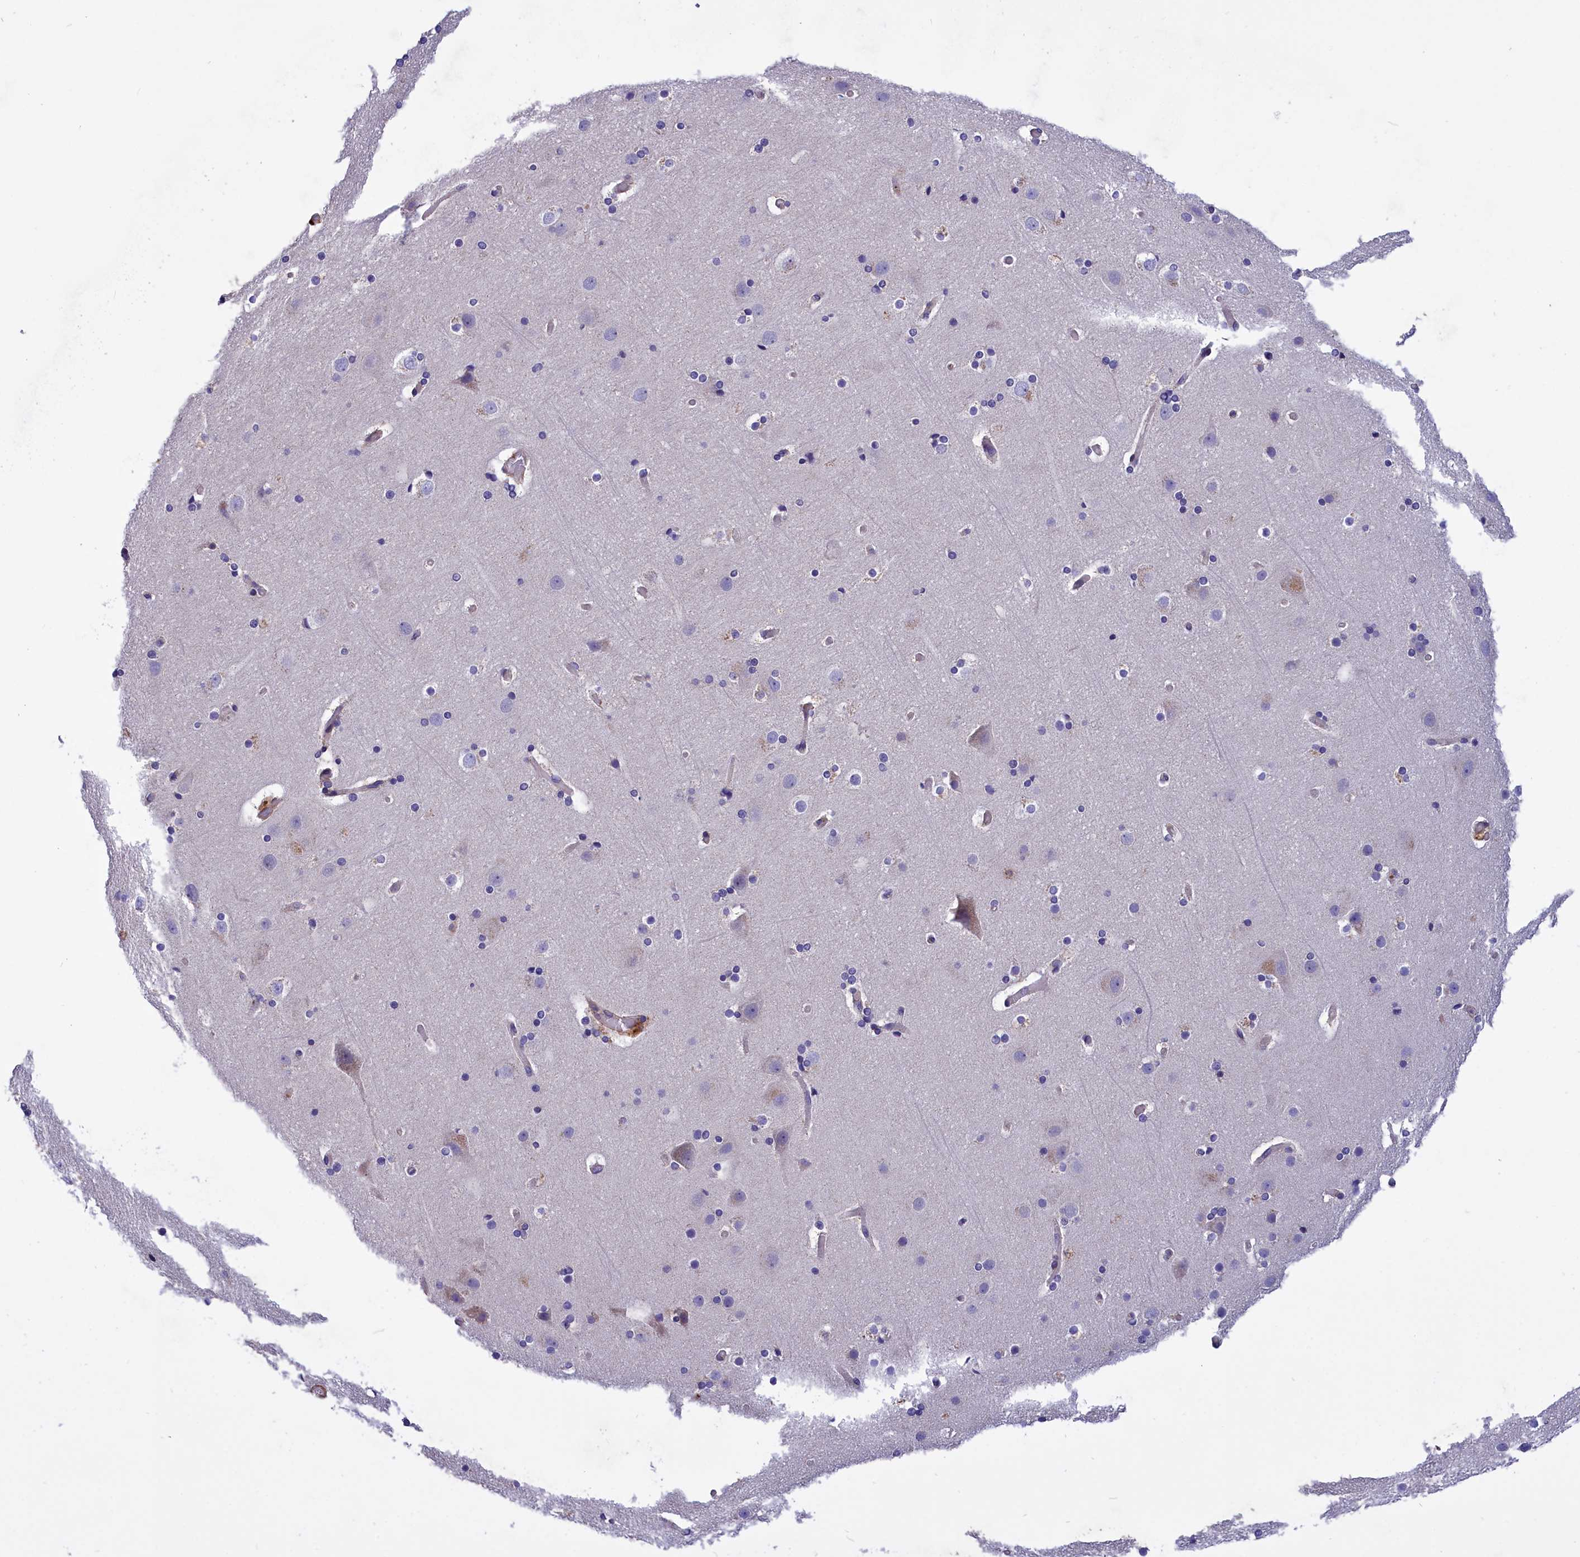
{"staining": {"intensity": "negative", "quantity": "none", "location": "none"}, "tissue": "cerebral cortex", "cell_type": "Endothelial cells", "image_type": "normal", "snomed": [{"axis": "morphology", "description": "Normal tissue, NOS"}, {"axis": "topography", "description": "Cerebral cortex"}], "caption": "A photomicrograph of cerebral cortex stained for a protein exhibits no brown staining in endothelial cells. Brightfield microscopy of IHC stained with DAB (brown) and hematoxylin (blue), captured at high magnification.", "gene": "AMDHD2", "patient": {"sex": "male", "age": 57}}